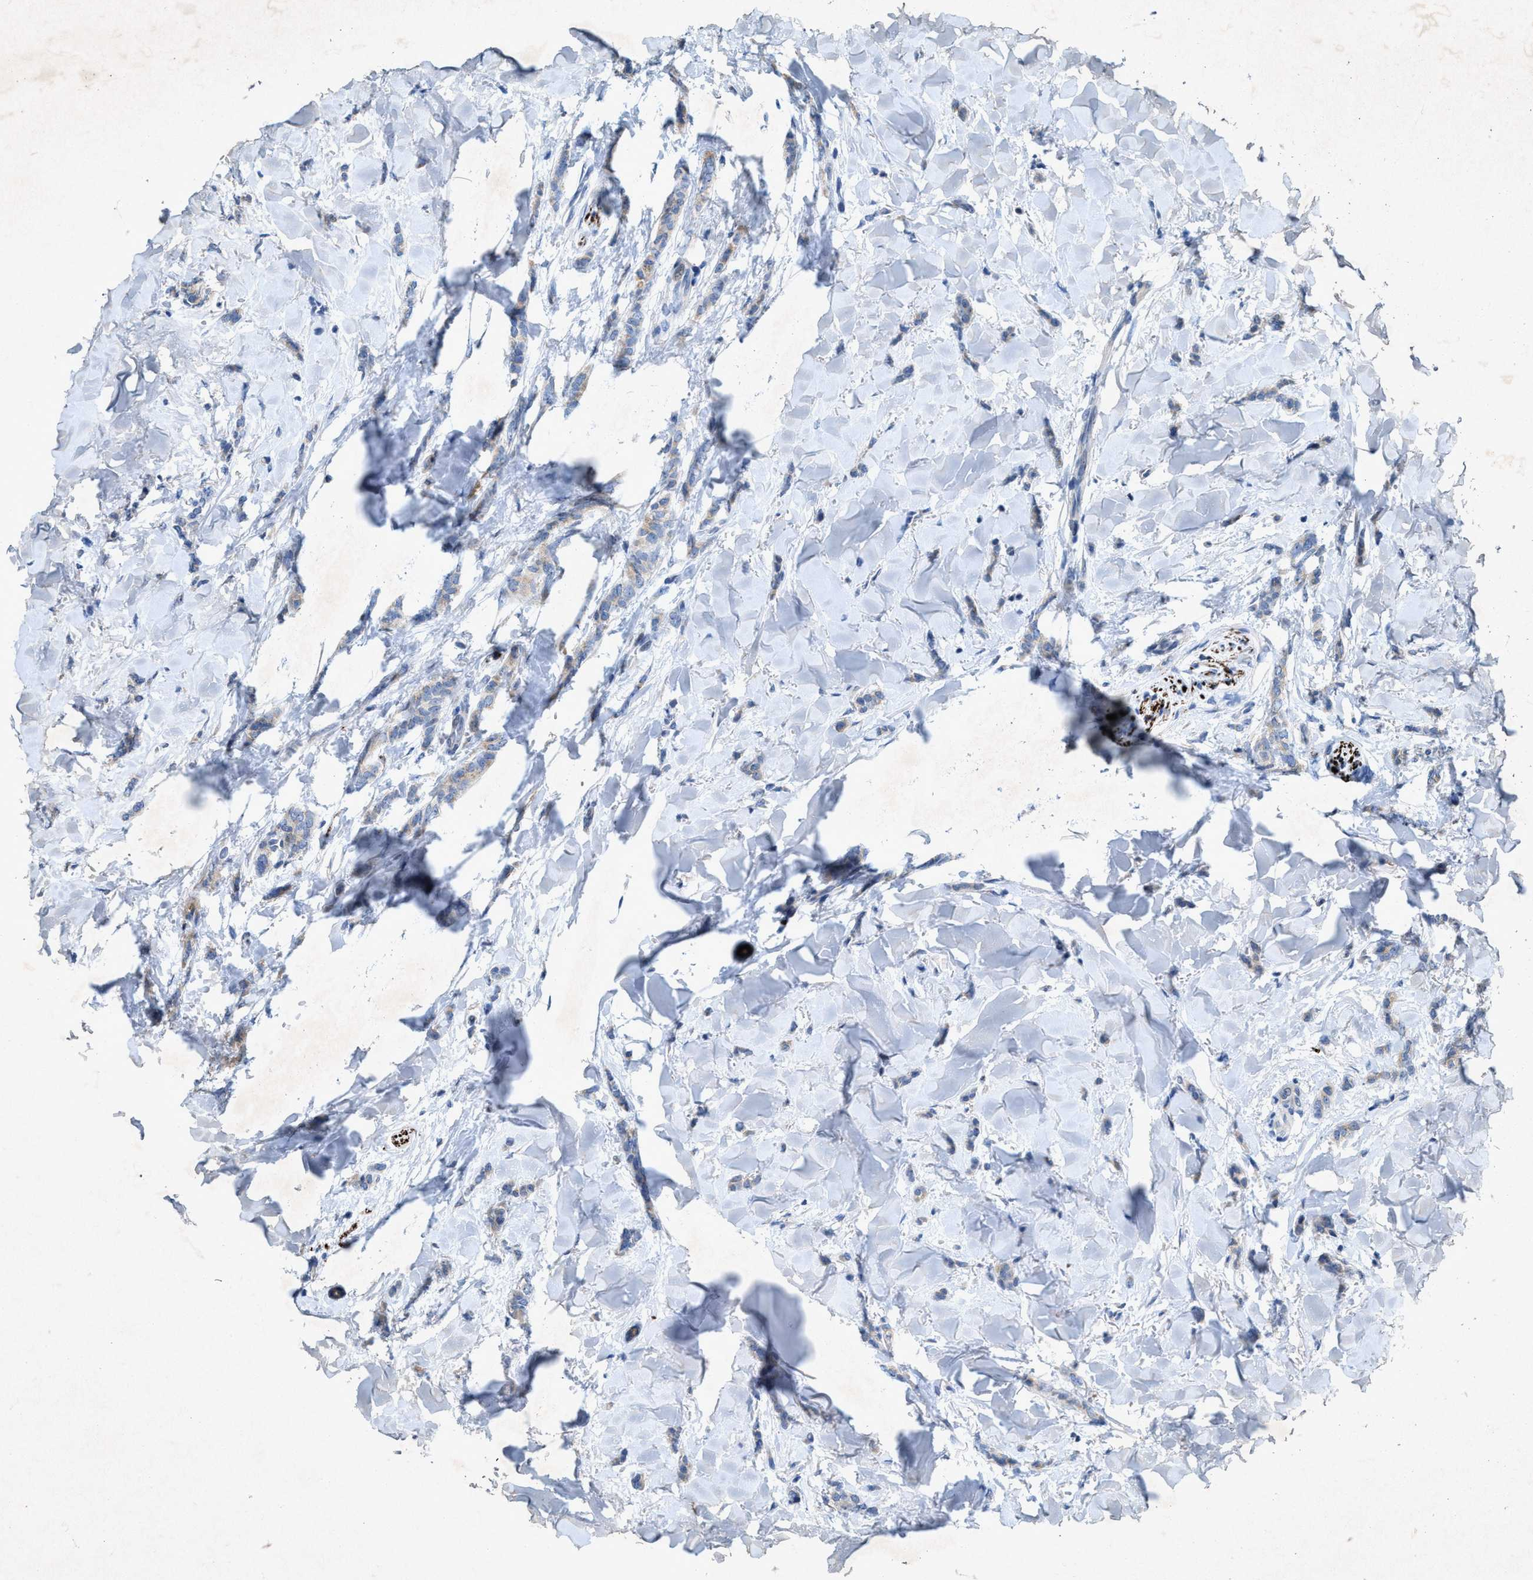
{"staining": {"intensity": "negative", "quantity": "none", "location": "none"}, "tissue": "breast cancer", "cell_type": "Tumor cells", "image_type": "cancer", "snomed": [{"axis": "morphology", "description": "Lobular carcinoma"}, {"axis": "topography", "description": "Skin"}, {"axis": "topography", "description": "Breast"}], "caption": "Protein analysis of lobular carcinoma (breast) shows no significant staining in tumor cells.", "gene": "URGCP", "patient": {"sex": "female", "age": 46}}